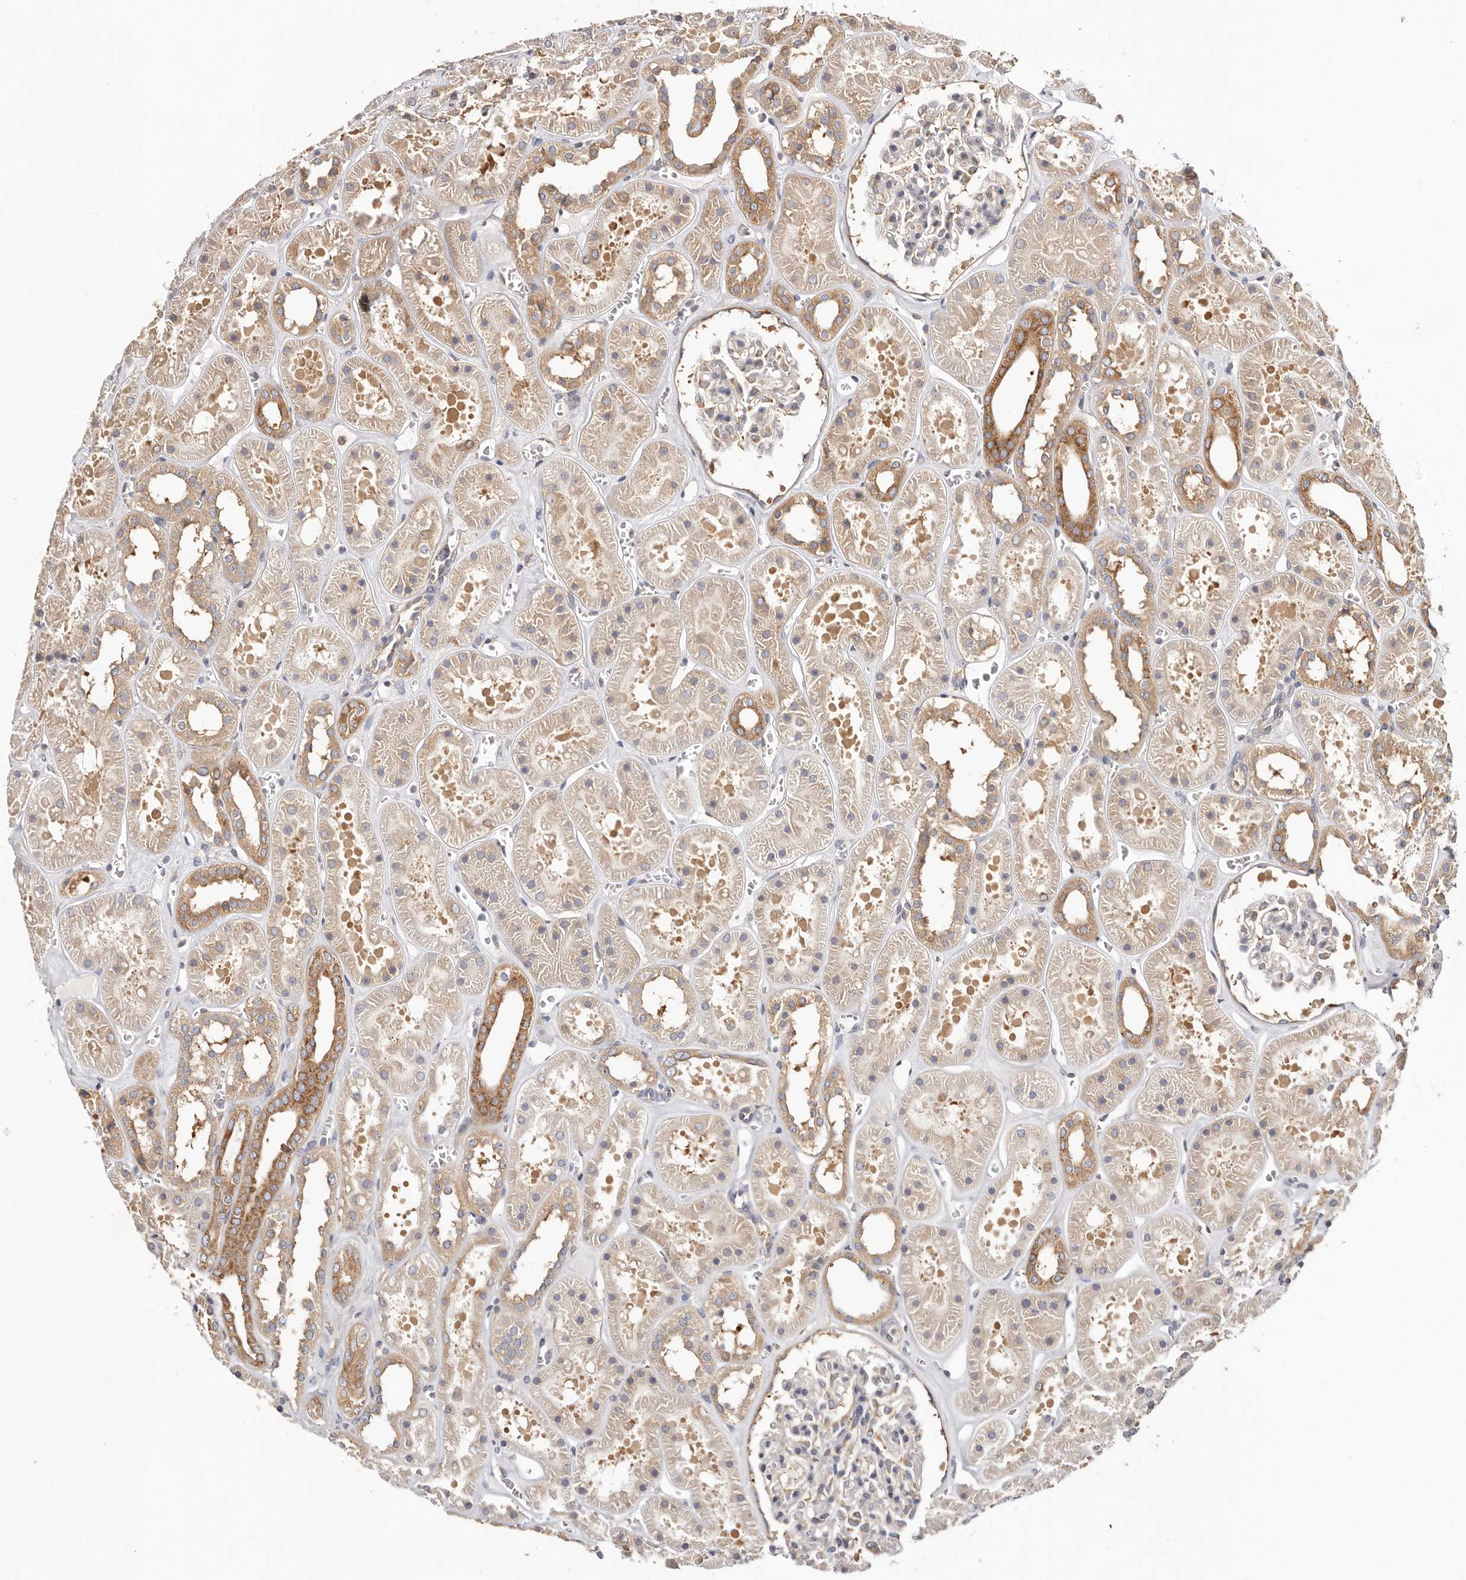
{"staining": {"intensity": "moderate", "quantity": "25%-75%", "location": "cytoplasmic/membranous"}, "tissue": "kidney", "cell_type": "Cells in glomeruli", "image_type": "normal", "snomed": [{"axis": "morphology", "description": "Normal tissue, NOS"}, {"axis": "topography", "description": "Kidney"}], "caption": "Protein expression analysis of benign kidney reveals moderate cytoplasmic/membranous expression in approximately 25%-75% of cells in glomeruli.", "gene": "EPRS1", "patient": {"sex": "female", "age": 41}}